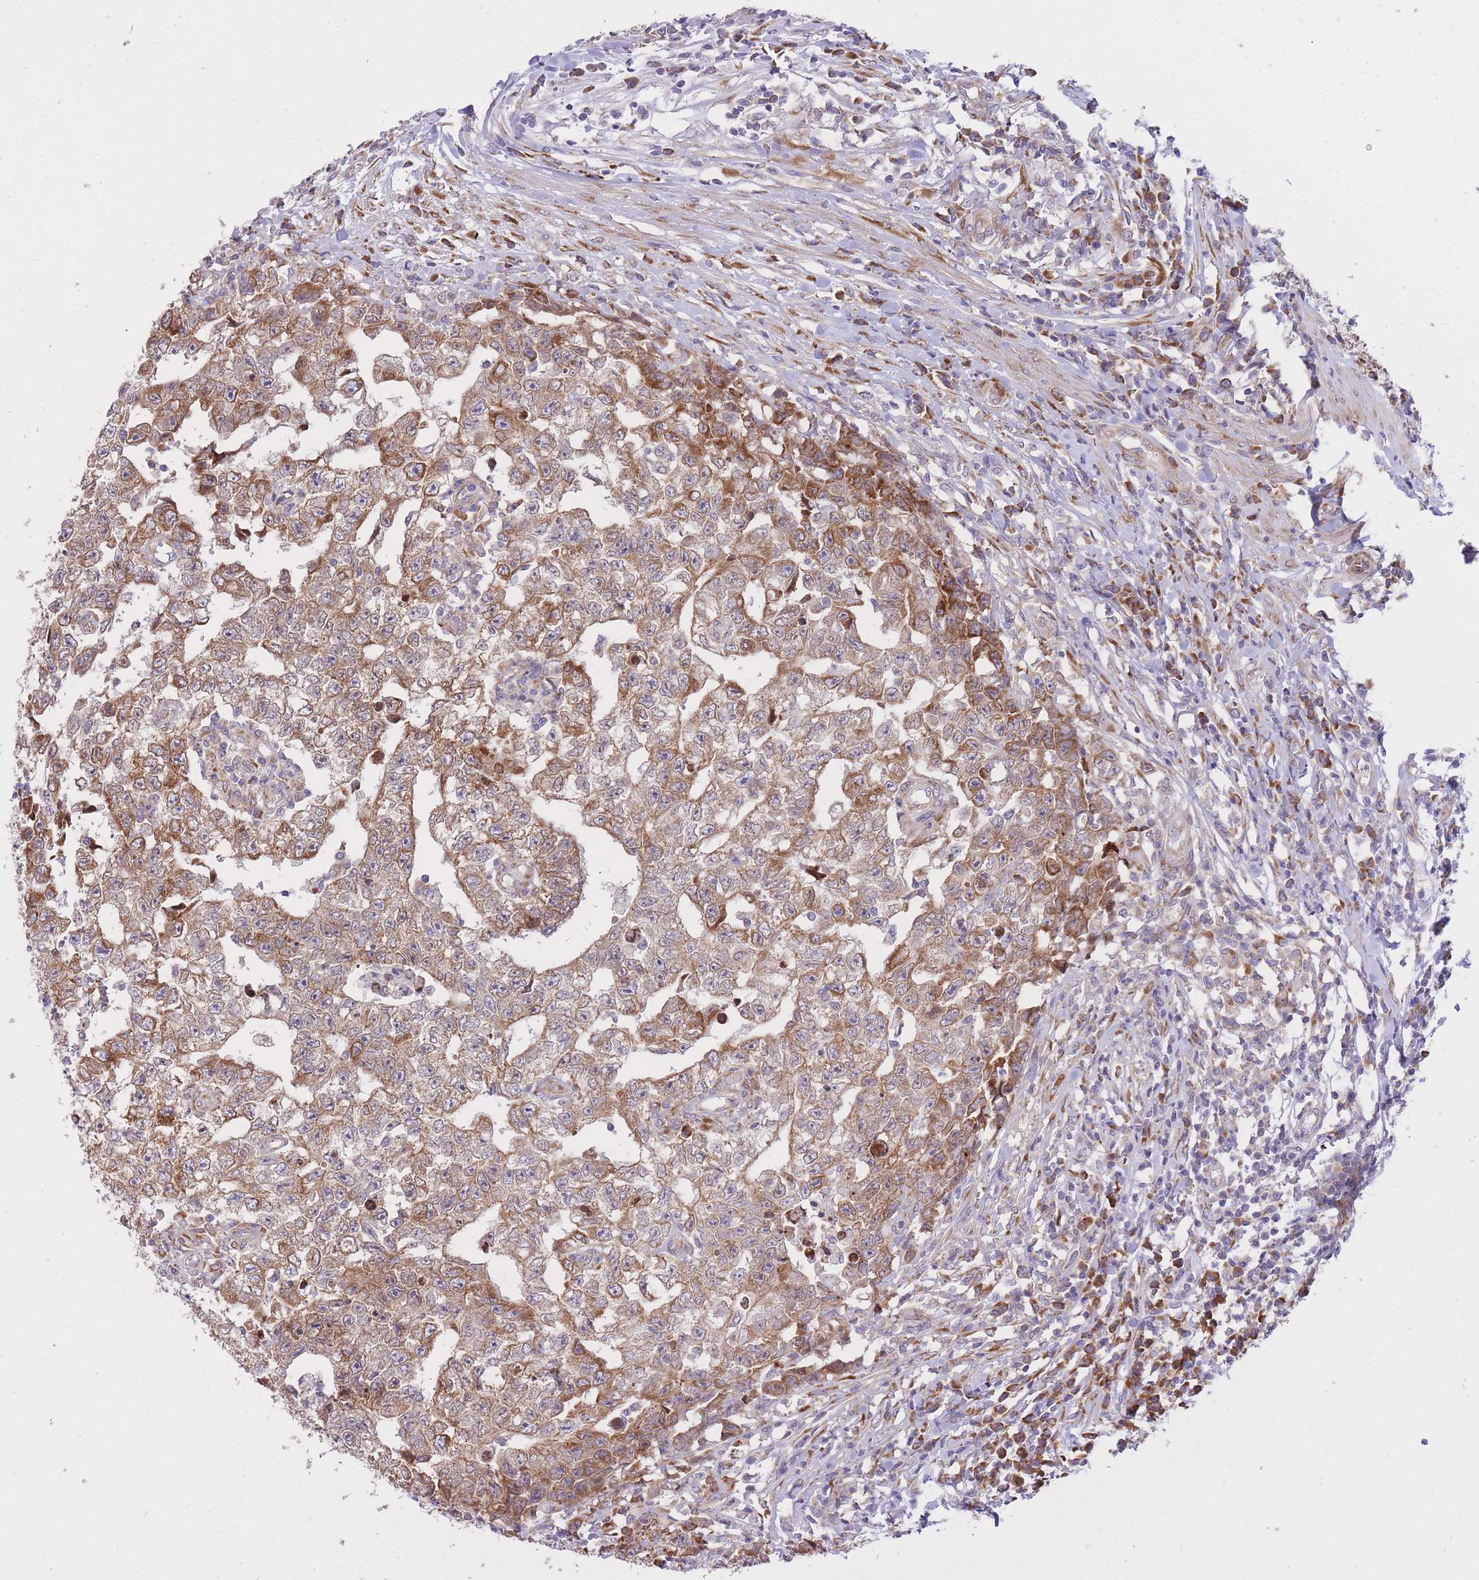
{"staining": {"intensity": "moderate", "quantity": ">75%", "location": "cytoplasmic/membranous"}, "tissue": "testis cancer", "cell_type": "Tumor cells", "image_type": "cancer", "snomed": [{"axis": "morphology", "description": "Carcinoma, Embryonal, NOS"}, {"axis": "topography", "description": "Testis"}], "caption": "Immunohistochemical staining of human embryonal carcinoma (testis) demonstrates medium levels of moderate cytoplasmic/membranous expression in about >75% of tumor cells.", "gene": "GBP7", "patient": {"sex": "male", "age": 25}}